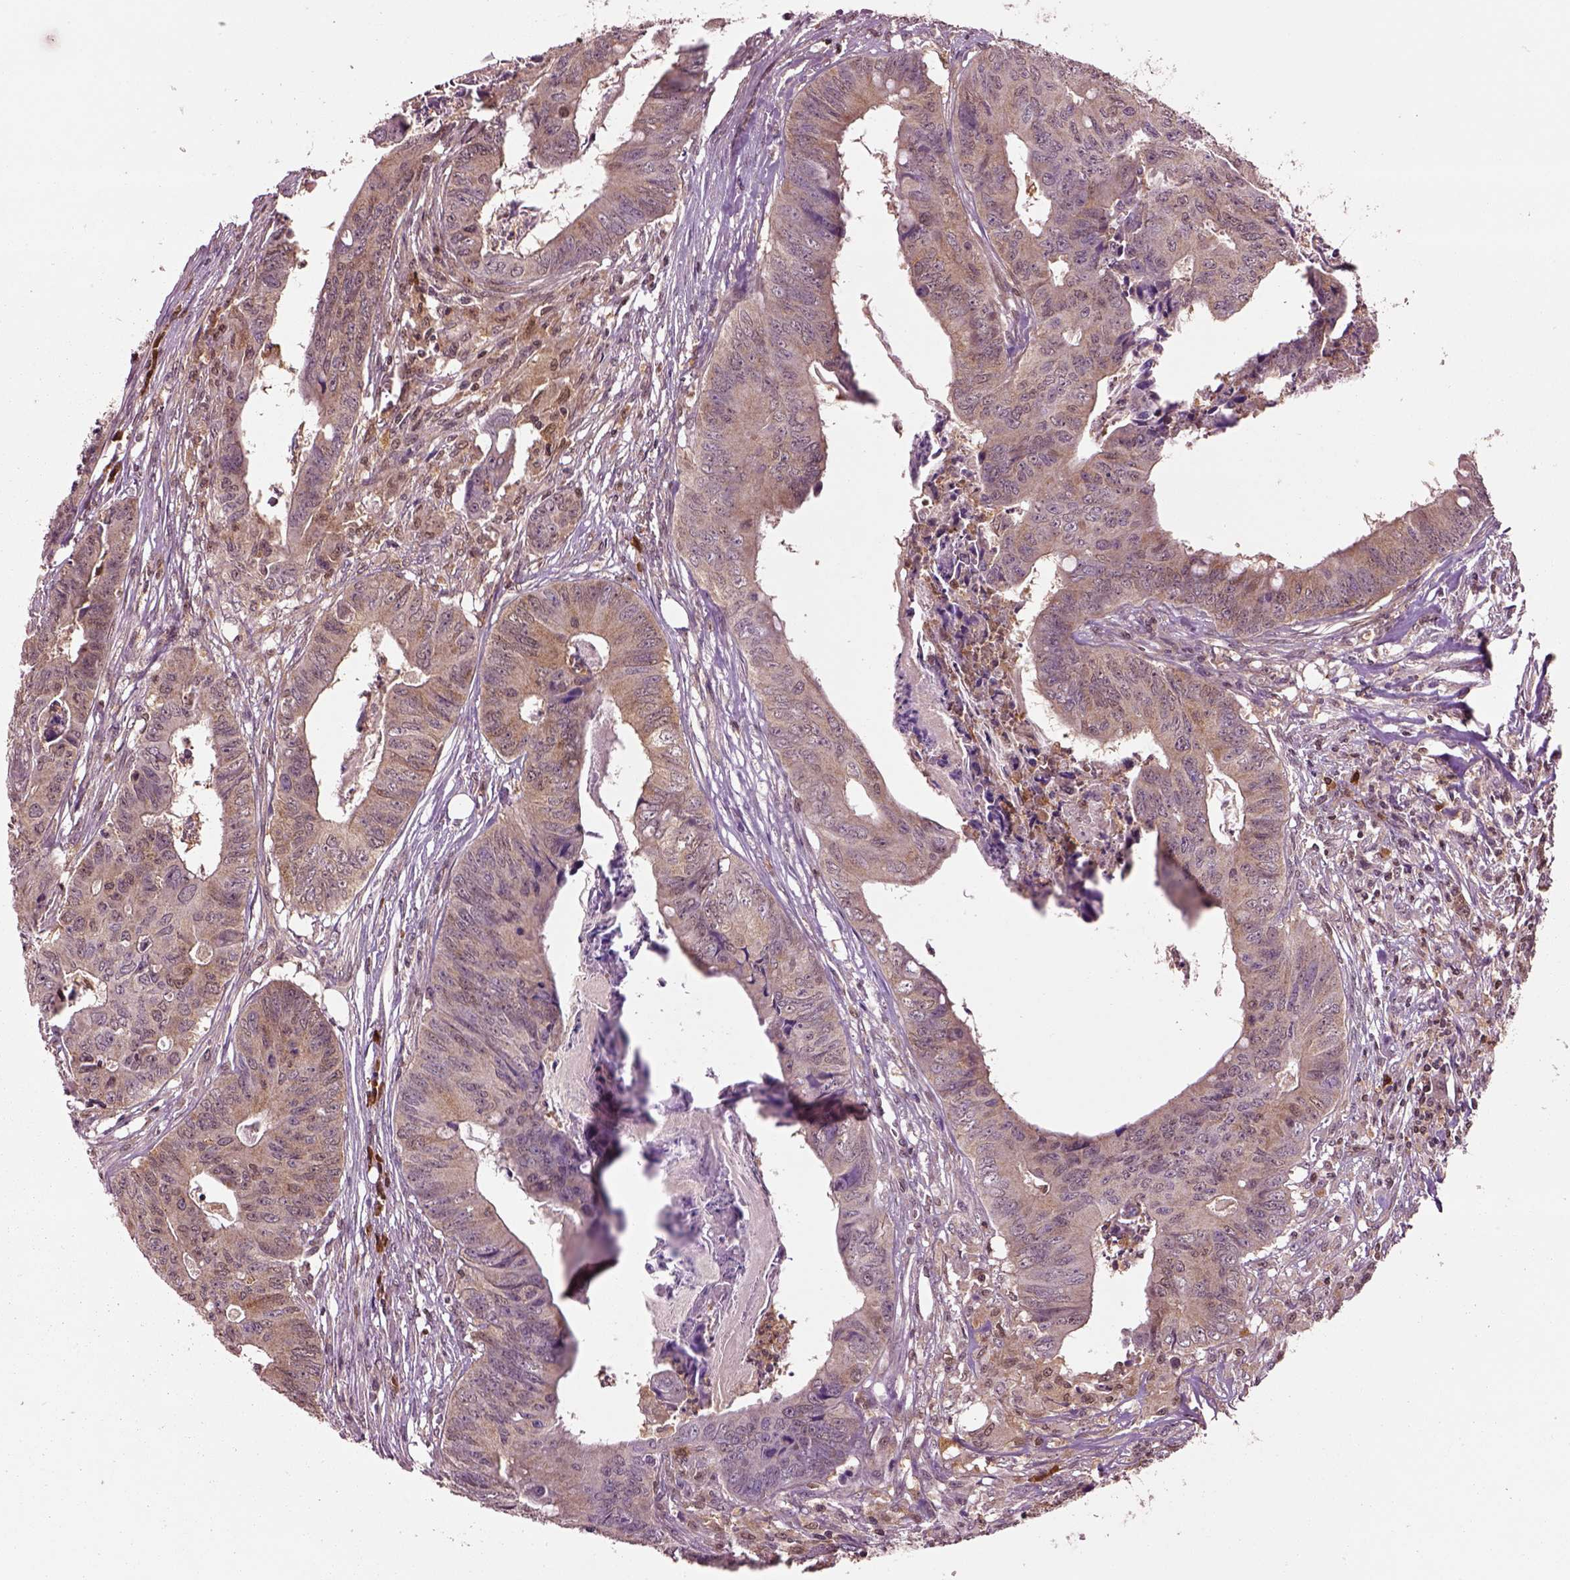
{"staining": {"intensity": "moderate", "quantity": ">75%", "location": "cytoplasmic/membranous"}, "tissue": "colorectal cancer", "cell_type": "Tumor cells", "image_type": "cancer", "snomed": [{"axis": "morphology", "description": "Adenocarcinoma, NOS"}, {"axis": "topography", "description": "Colon"}], "caption": "Moderate cytoplasmic/membranous protein positivity is appreciated in about >75% of tumor cells in colorectal cancer. Ihc stains the protein of interest in brown and the nuclei are stained blue.", "gene": "MDP1", "patient": {"sex": "male", "age": 84}}